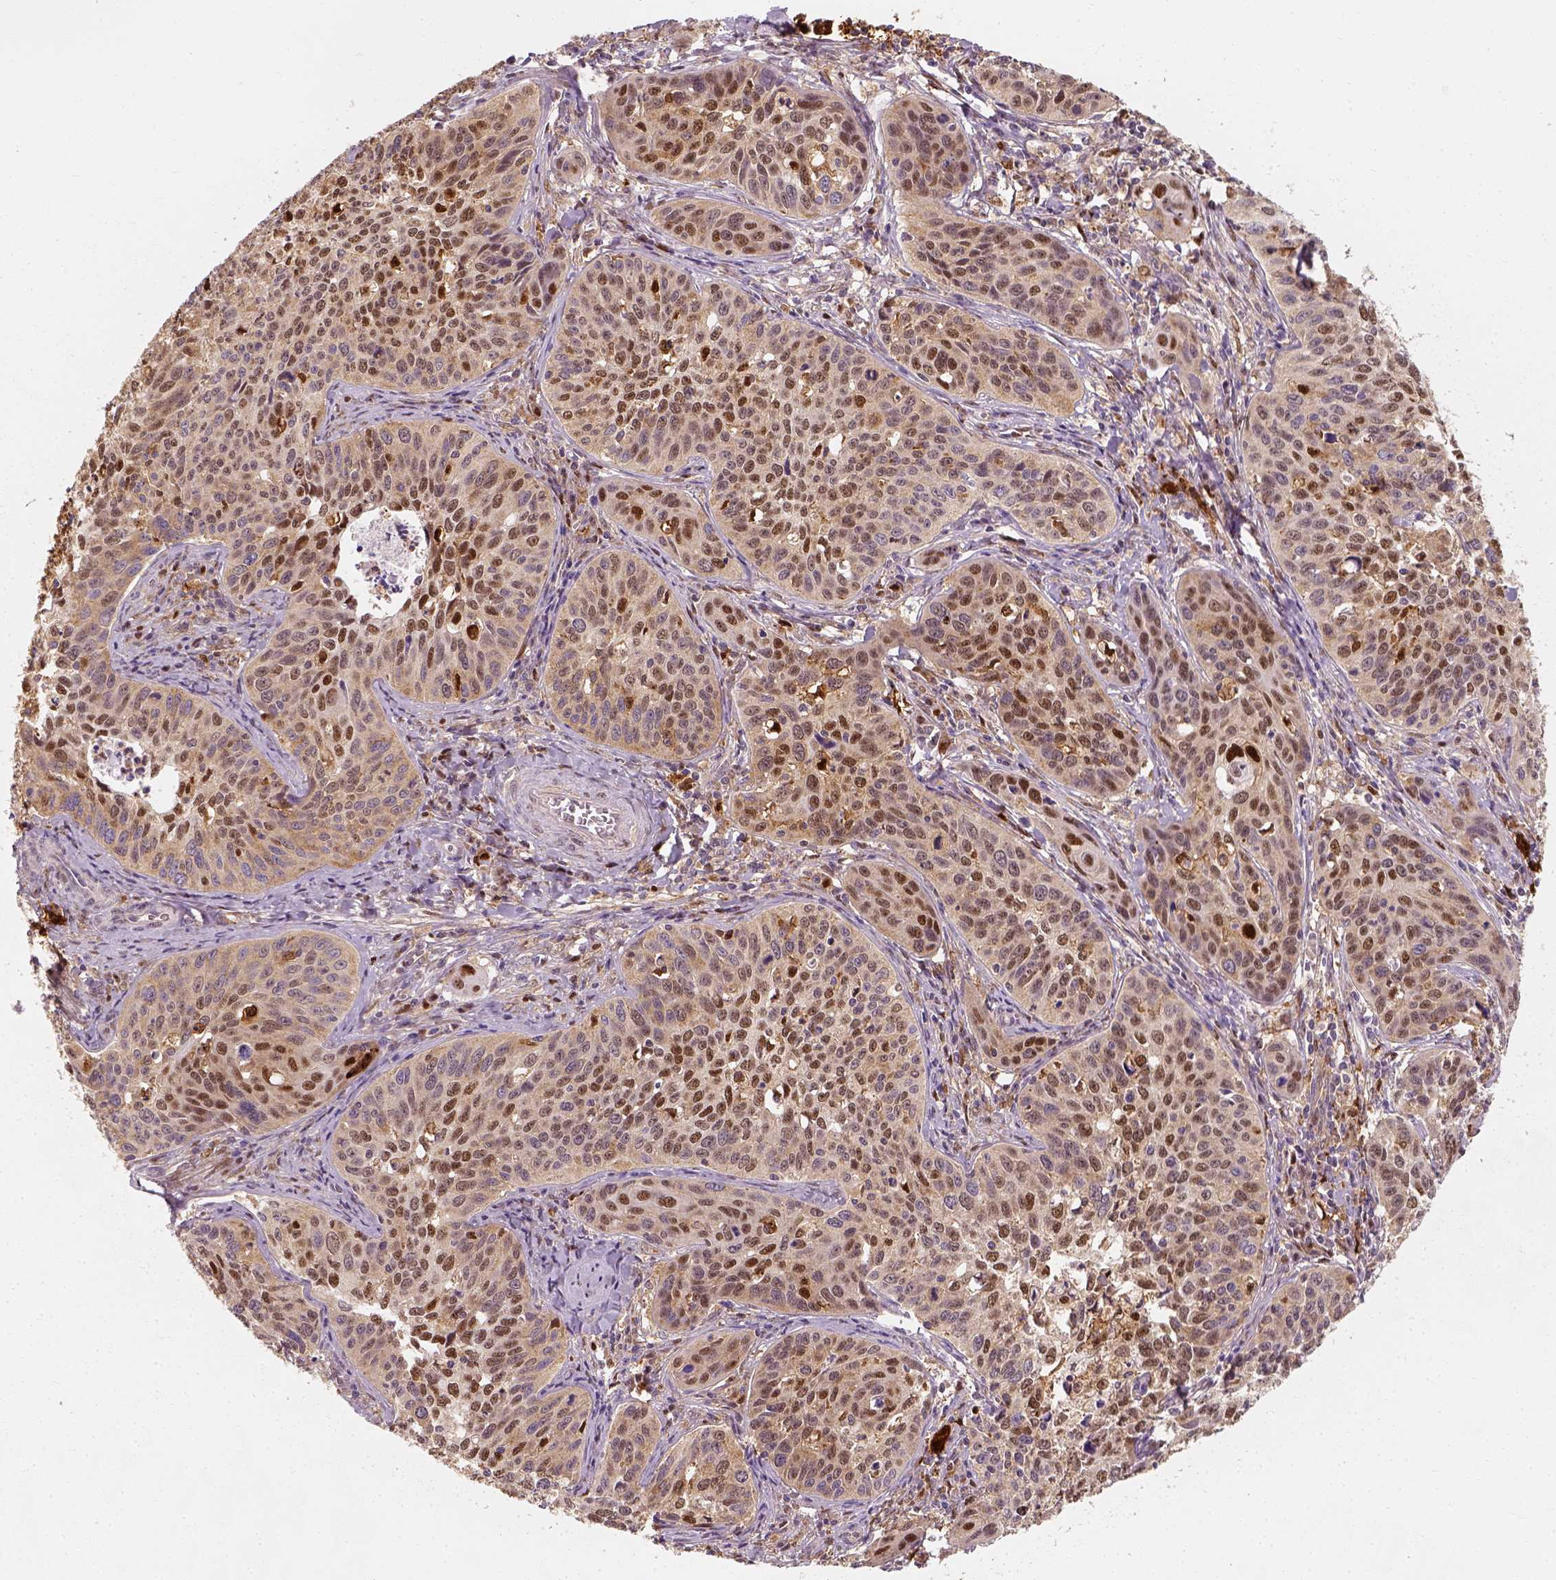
{"staining": {"intensity": "moderate", "quantity": "25%-75%", "location": "nuclear"}, "tissue": "cervical cancer", "cell_type": "Tumor cells", "image_type": "cancer", "snomed": [{"axis": "morphology", "description": "Squamous cell carcinoma, NOS"}, {"axis": "topography", "description": "Cervix"}], "caption": "A high-resolution image shows immunohistochemistry staining of cervical squamous cell carcinoma, which exhibits moderate nuclear positivity in approximately 25%-75% of tumor cells. The staining is performed using DAB (3,3'-diaminobenzidine) brown chromogen to label protein expression. The nuclei are counter-stained blue using hematoxylin.", "gene": "SQSTM1", "patient": {"sex": "female", "age": 31}}